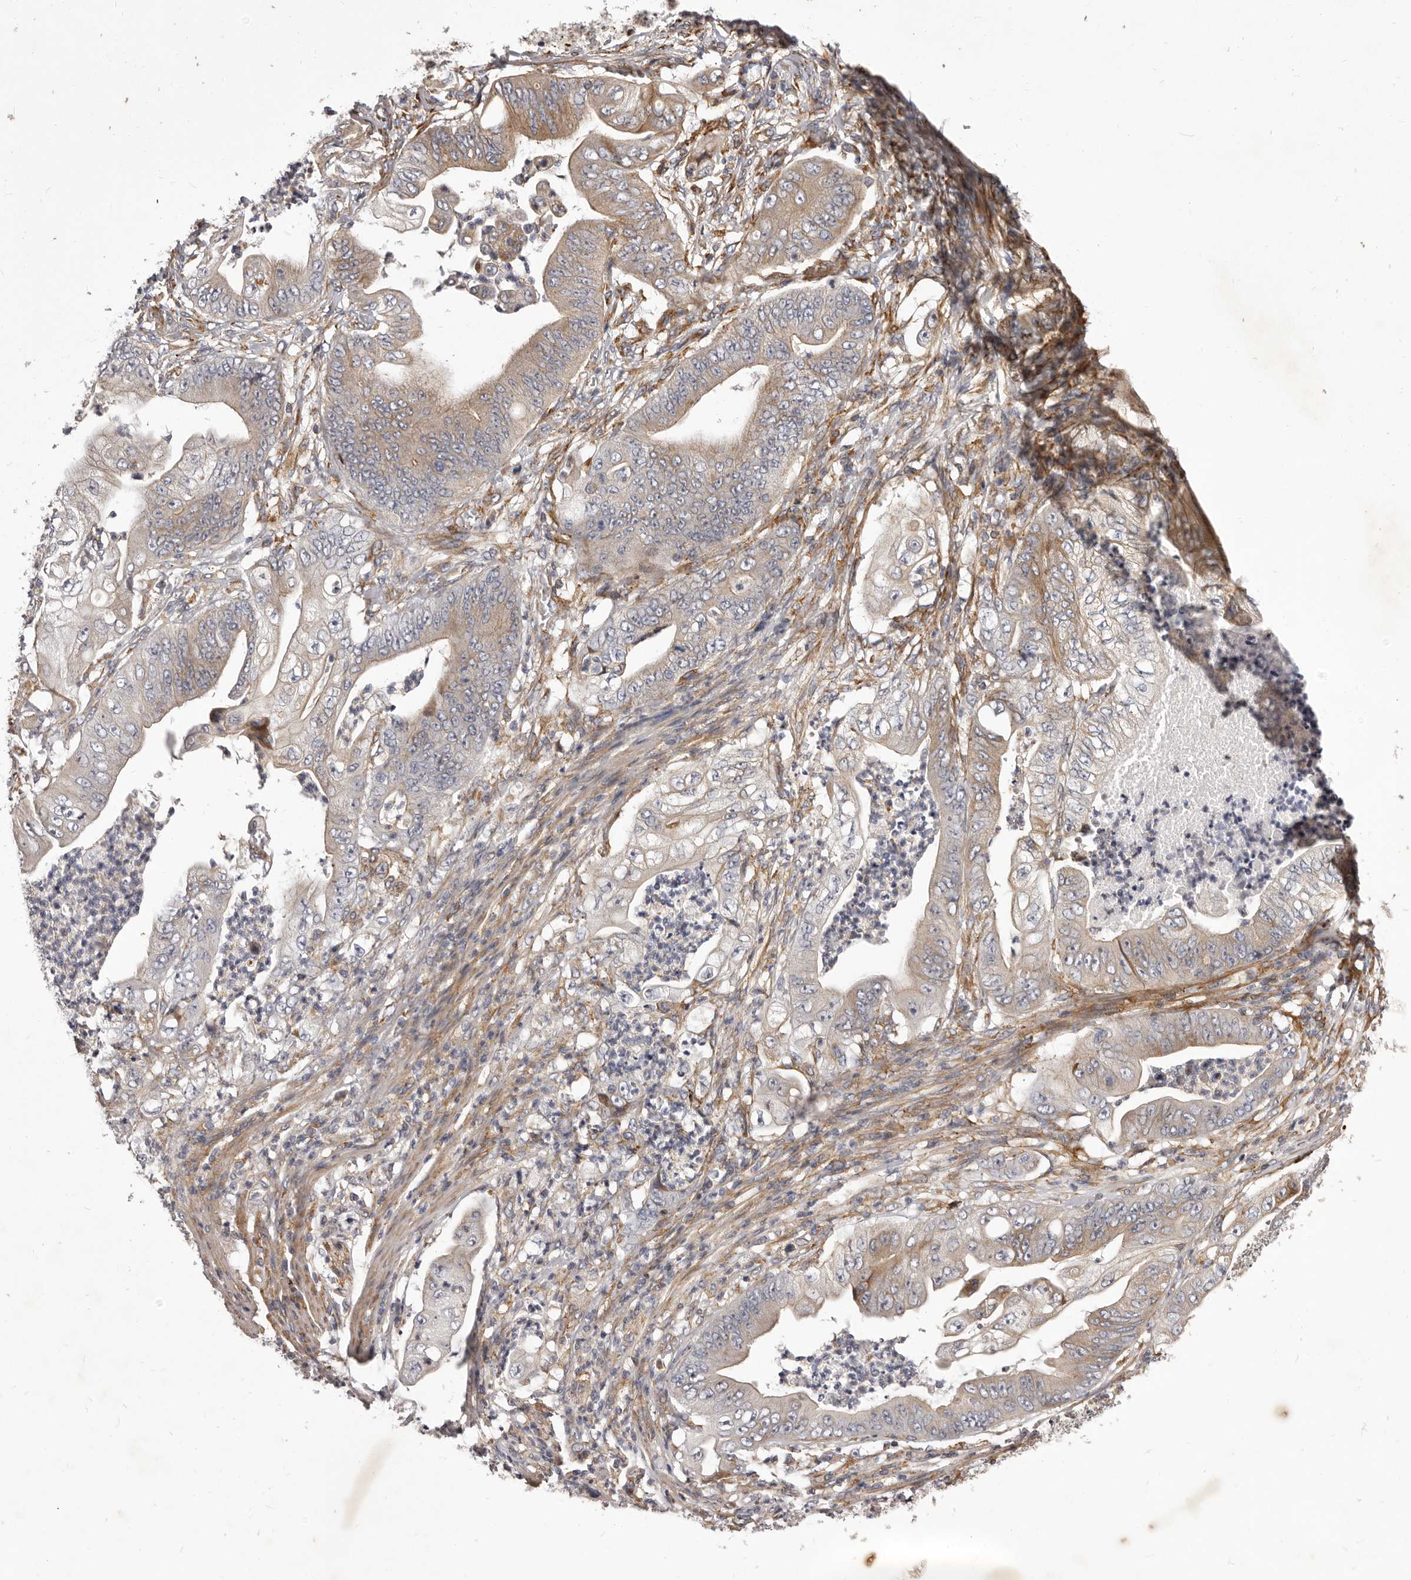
{"staining": {"intensity": "weak", "quantity": "25%-75%", "location": "cytoplasmic/membranous"}, "tissue": "stomach cancer", "cell_type": "Tumor cells", "image_type": "cancer", "snomed": [{"axis": "morphology", "description": "Adenocarcinoma, NOS"}, {"axis": "topography", "description": "Stomach"}], "caption": "Adenocarcinoma (stomach) stained for a protein (brown) displays weak cytoplasmic/membranous positive staining in approximately 25%-75% of tumor cells.", "gene": "ALPK1", "patient": {"sex": "male", "age": 62}}